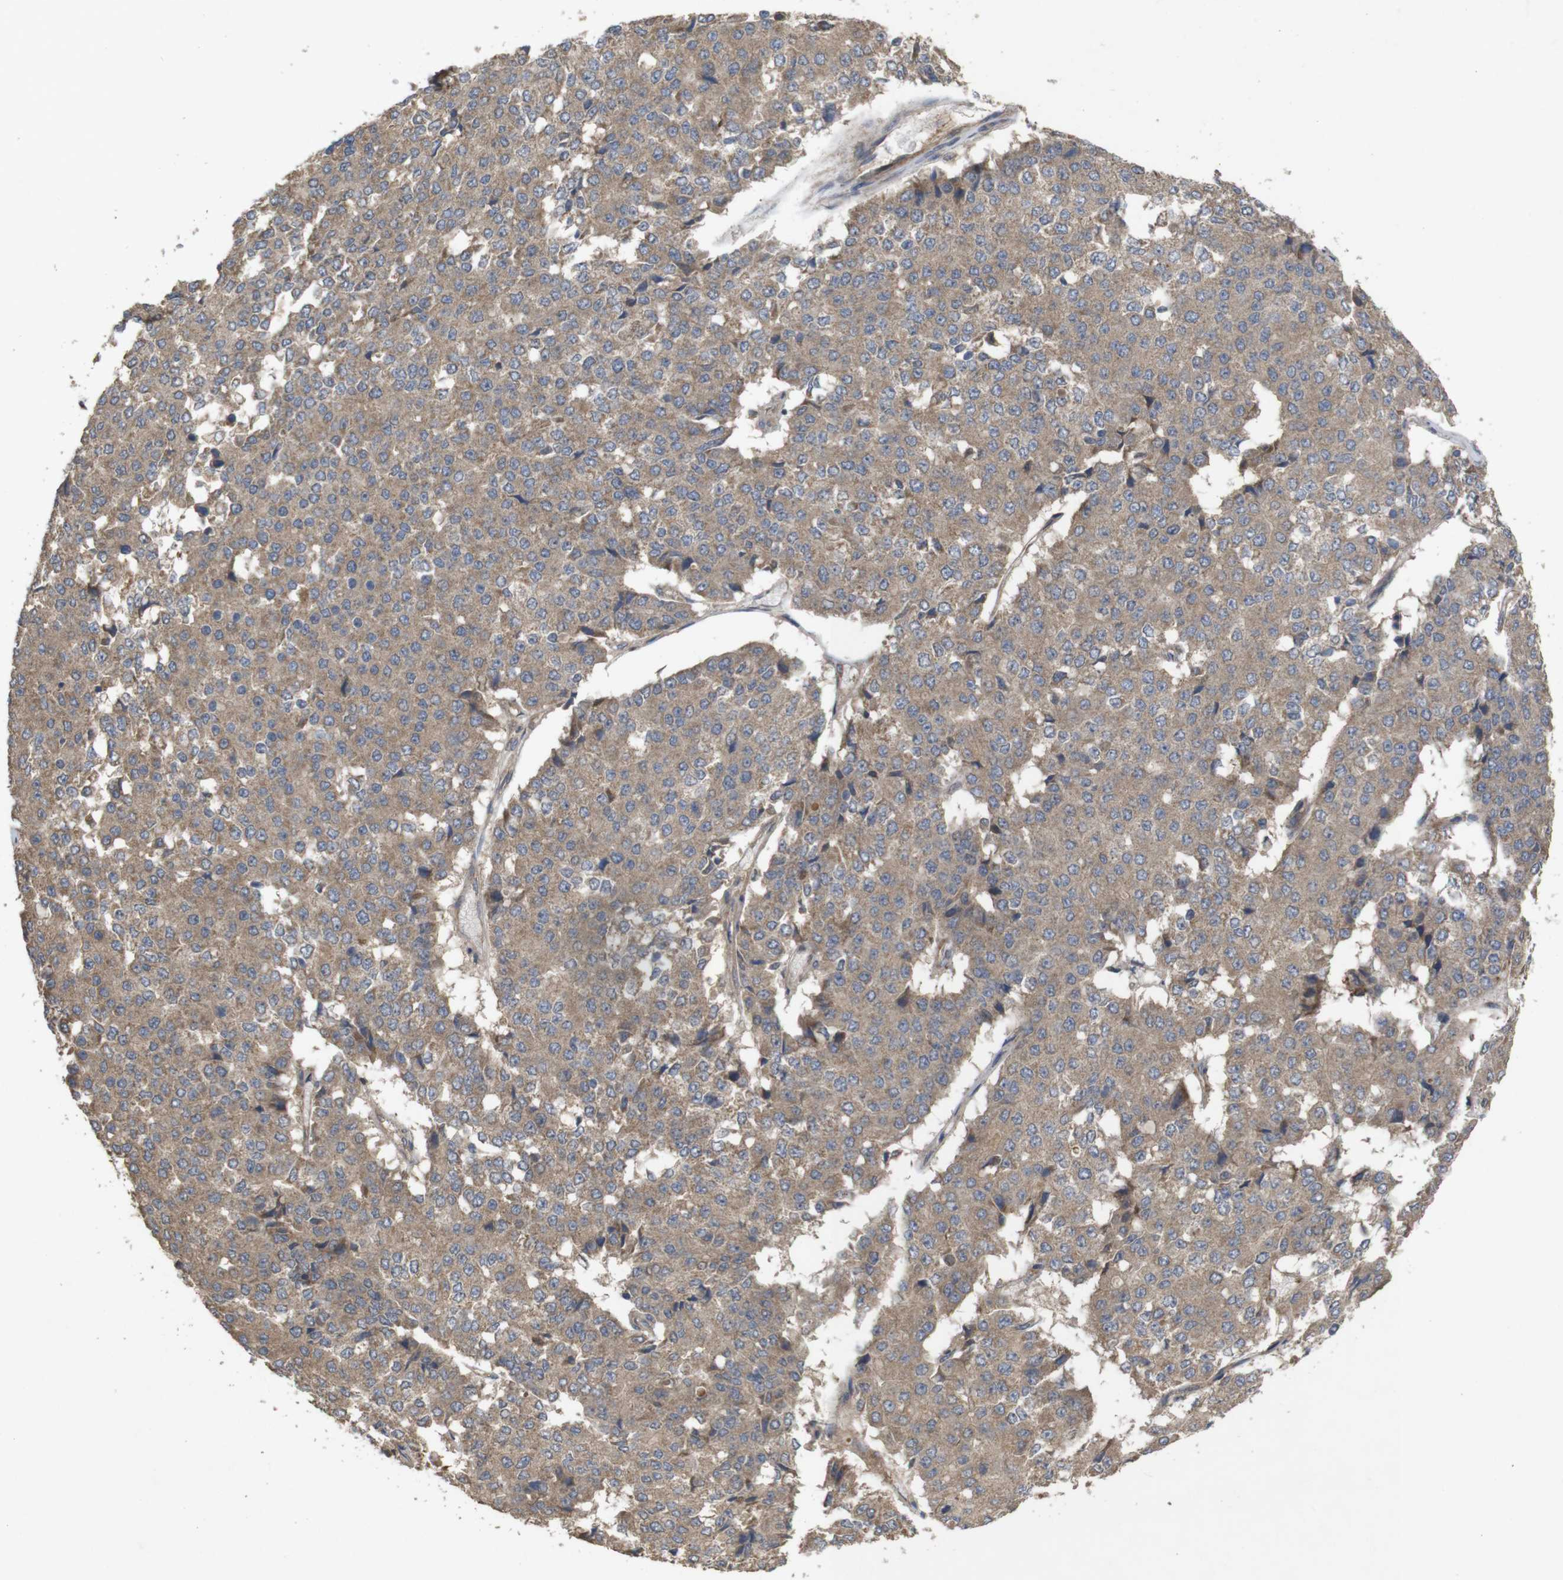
{"staining": {"intensity": "moderate", "quantity": ">75%", "location": "cytoplasmic/membranous"}, "tissue": "pancreatic cancer", "cell_type": "Tumor cells", "image_type": "cancer", "snomed": [{"axis": "morphology", "description": "Adenocarcinoma, NOS"}, {"axis": "topography", "description": "Pancreas"}], "caption": "Adenocarcinoma (pancreatic) stained with IHC displays moderate cytoplasmic/membranous staining in about >75% of tumor cells. (Brightfield microscopy of DAB IHC at high magnification).", "gene": "KCNS3", "patient": {"sex": "male", "age": 50}}